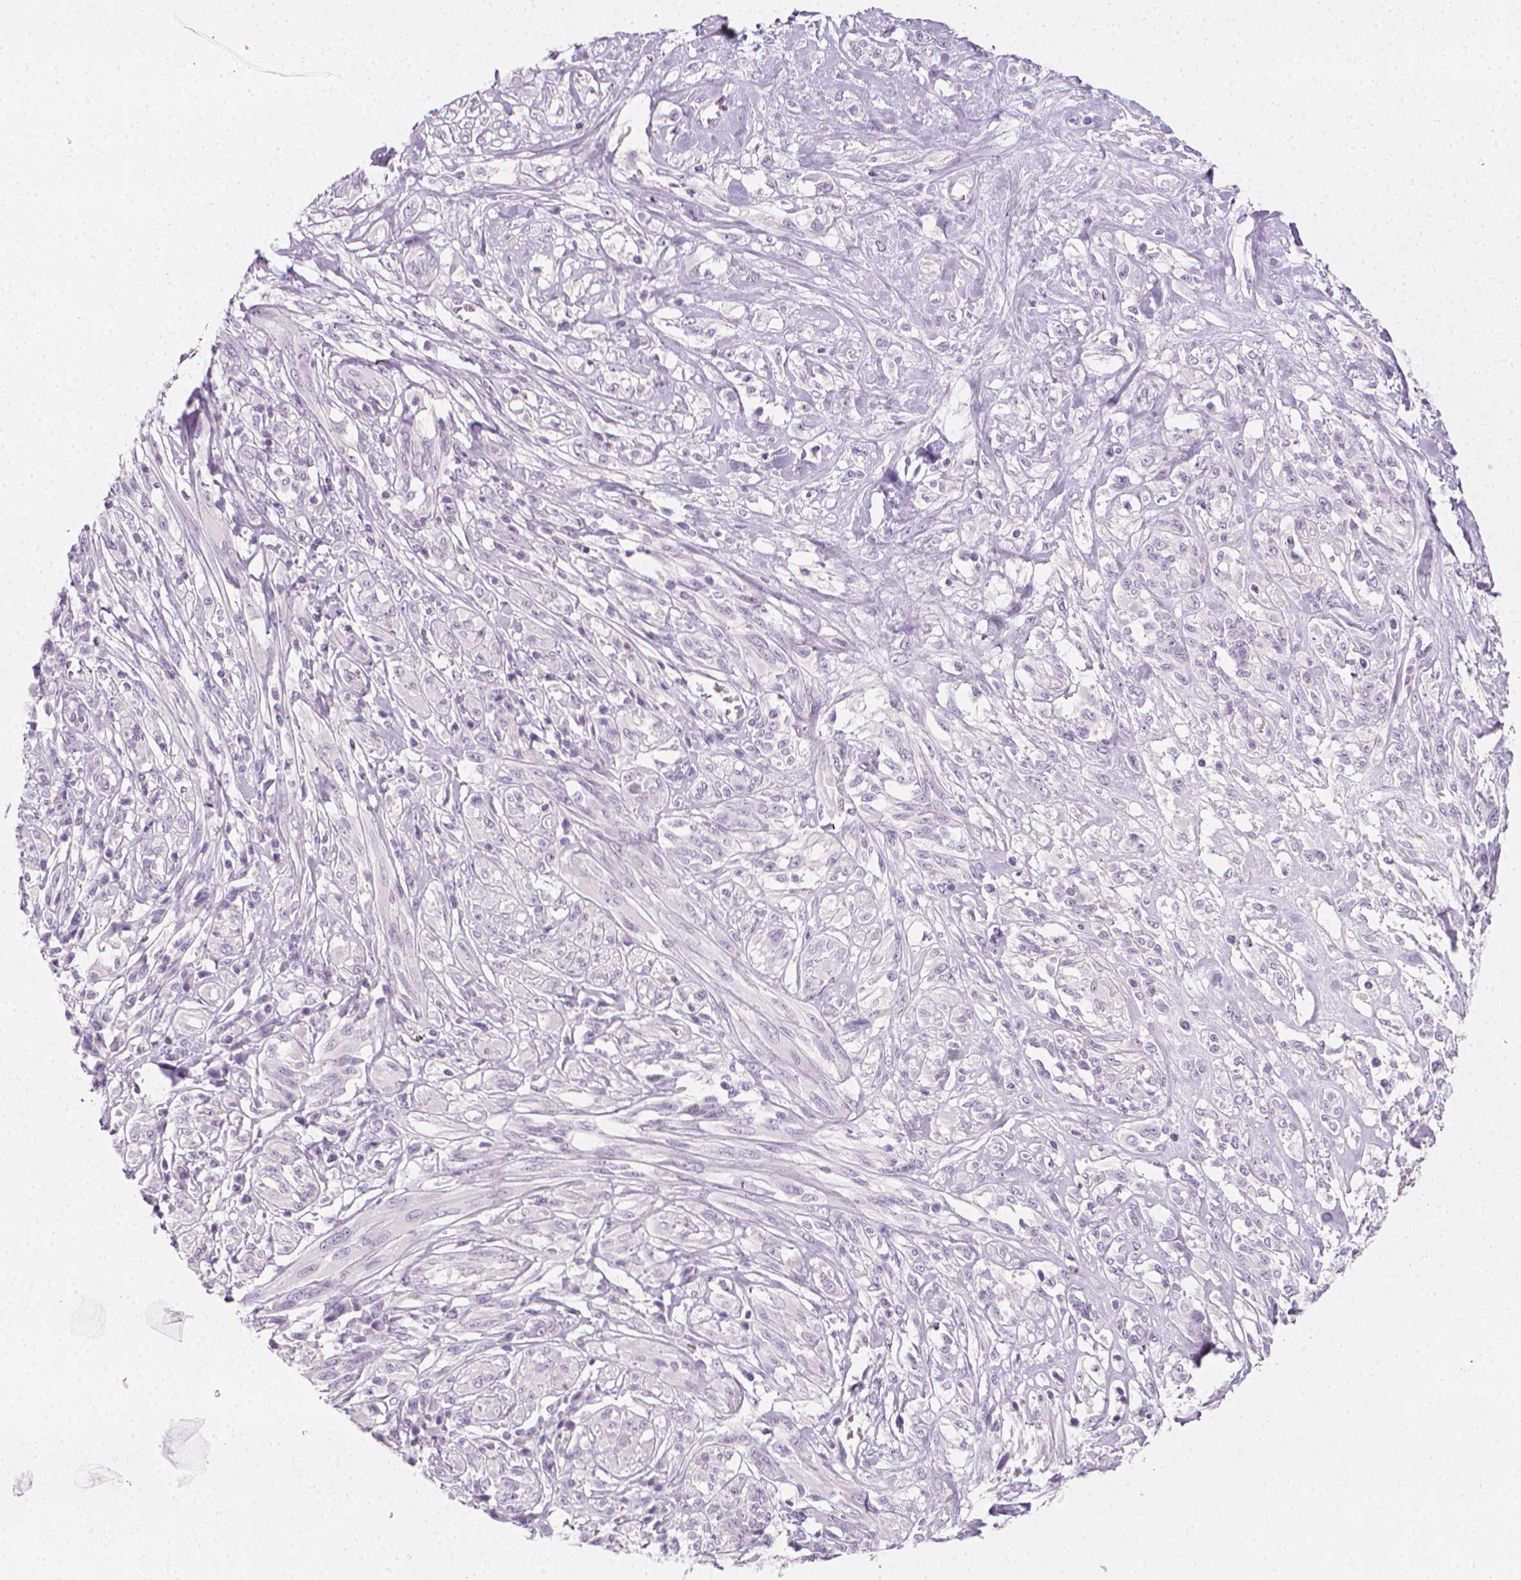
{"staining": {"intensity": "negative", "quantity": "none", "location": "none"}, "tissue": "melanoma", "cell_type": "Tumor cells", "image_type": "cancer", "snomed": [{"axis": "morphology", "description": "Malignant melanoma, NOS"}, {"axis": "topography", "description": "Skin"}], "caption": "Immunohistochemistry photomicrograph of neoplastic tissue: human melanoma stained with DAB reveals no significant protein expression in tumor cells.", "gene": "DCAF8L1", "patient": {"sex": "female", "age": 91}}